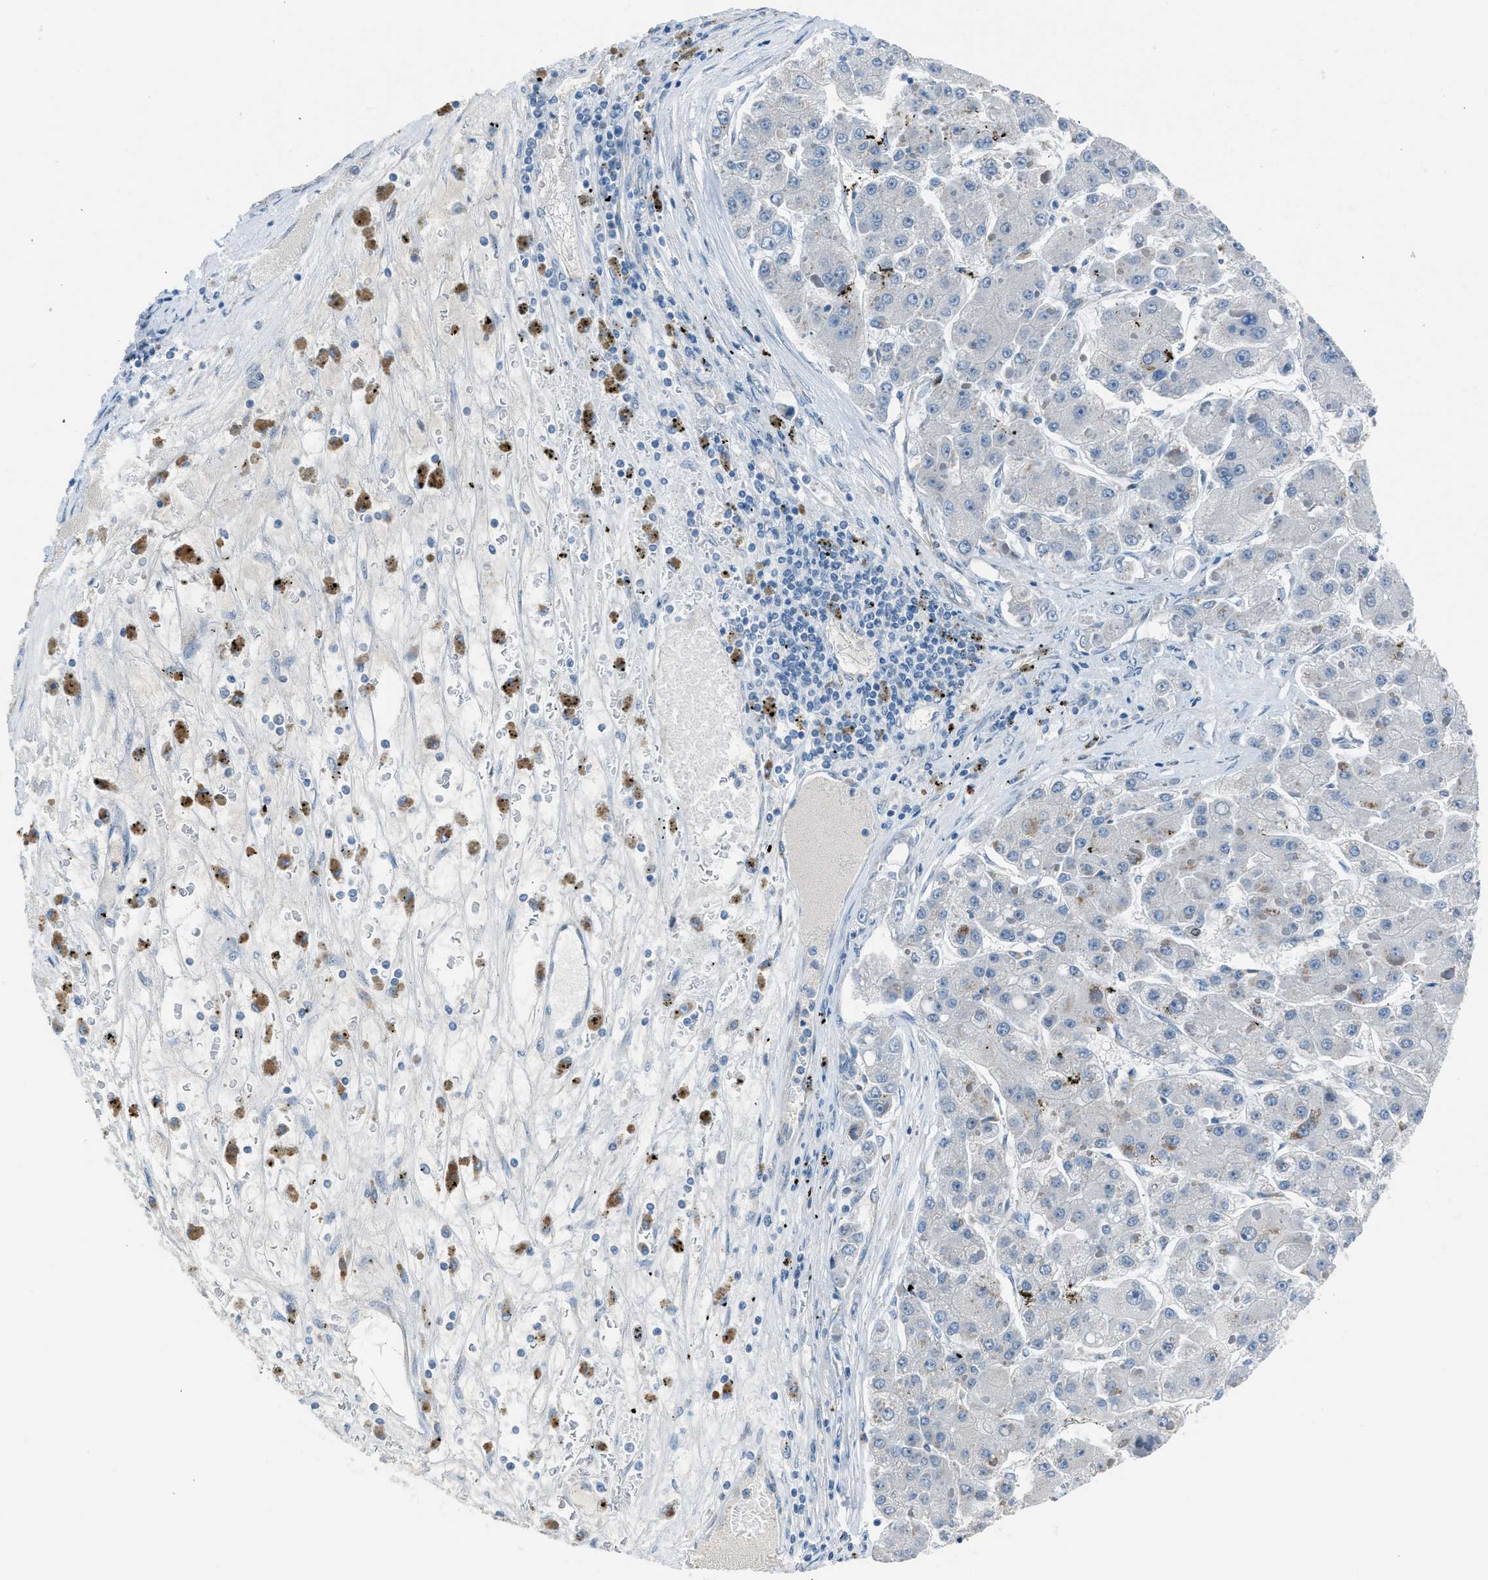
{"staining": {"intensity": "weak", "quantity": "<25%", "location": "cytoplasmic/membranous"}, "tissue": "liver cancer", "cell_type": "Tumor cells", "image_type": "cancer", "snomed": [{"axis": "morphology", "description": "Carcinoma, Hepatocellular, NOS"}, {"axis": "topography", "description": "Liver"}], "caption": "DAB (3,3'-diaminobenzidine) immunohistochemical staining of human hepatocellular carcinoma (liver) shows no significant positivity in tumor cells. (Immunohistochemistry (ihc), brightfield microscopy, high magnification).", "gene": "RNF41", "patient": {"sex": "female", "age": 73}}